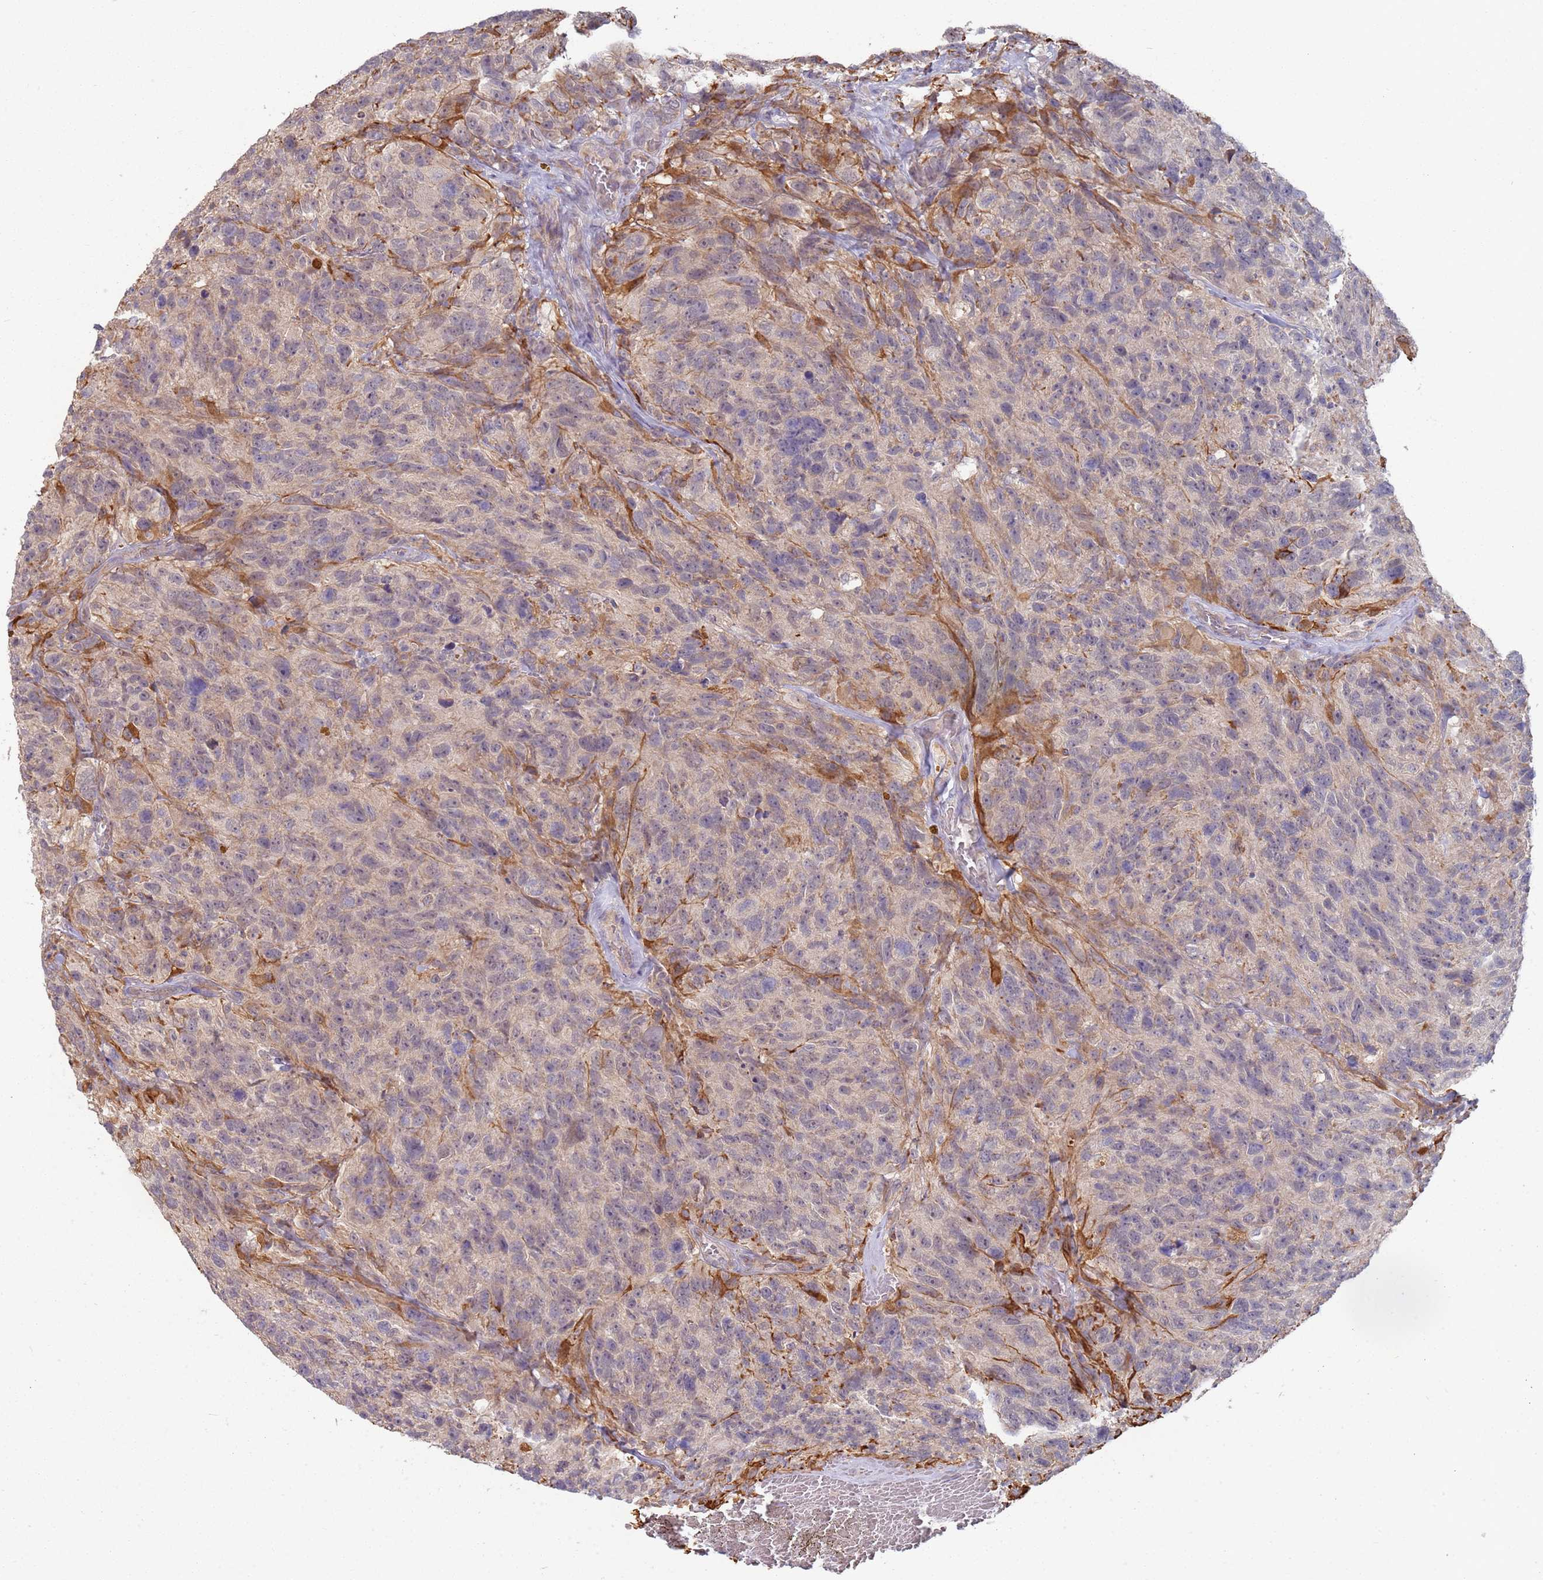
{"staining": {"intensity": "negative", "quantity": "none", "location": "none"}, "tissue": "glioma", "cell_type": "Tumor cells", "image_type": "cancer", "snomed": [{"axis": "morphology", "description": "Glioma, malignant, High grade"}, {"axis": "topography", "description": "Brain"}], "caption": "Human glioma stained for a protein using IHC demonstrates no positivity in tumor cells.", "gene": "MPEG1", "patient": {"sex": "male", "age": 69}}